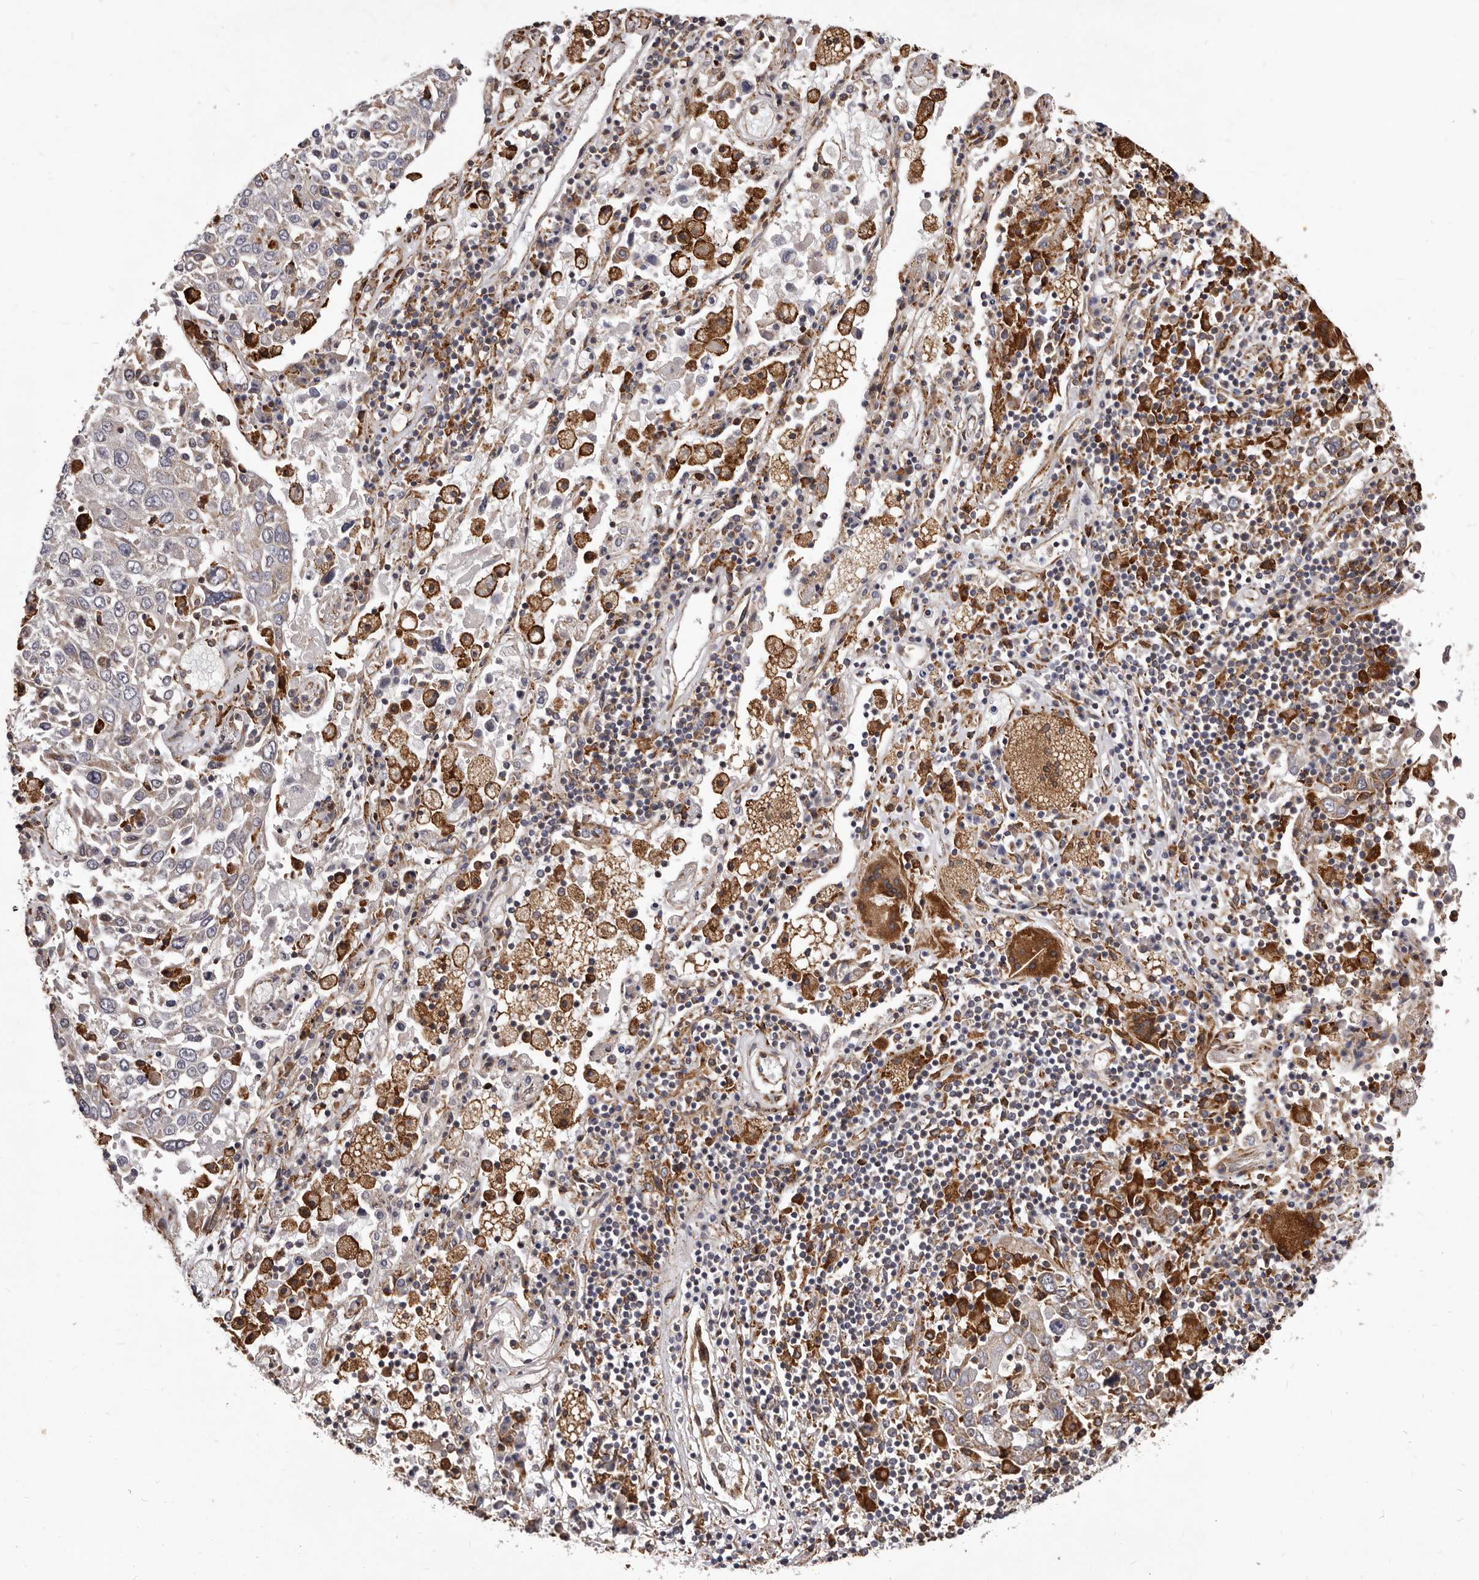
{"staining": {"intensity": "negative", "quantity": "none", "location": "none"}, "tissue": "lung cancer", "cell_type": "Tumor cells", "image_type": "cancer", "snomed": [{"axis": "morphology", "description": "Squamous cell carcinoma, NOS"}, {"axis": "topography", "description": "Lung"}], "caption": "This micrograph is of lung squamous cell carcinoma stained with immunohistochemistry (IHC) to label a protein in brown with the nuclei are counter-stained blue. There is no expression in tumor cells. (DAB IHC visualized using brightfield microscopy, high magnification).", "gene": "ALPK1", "patient": {"sex": "male", "age": 65}}